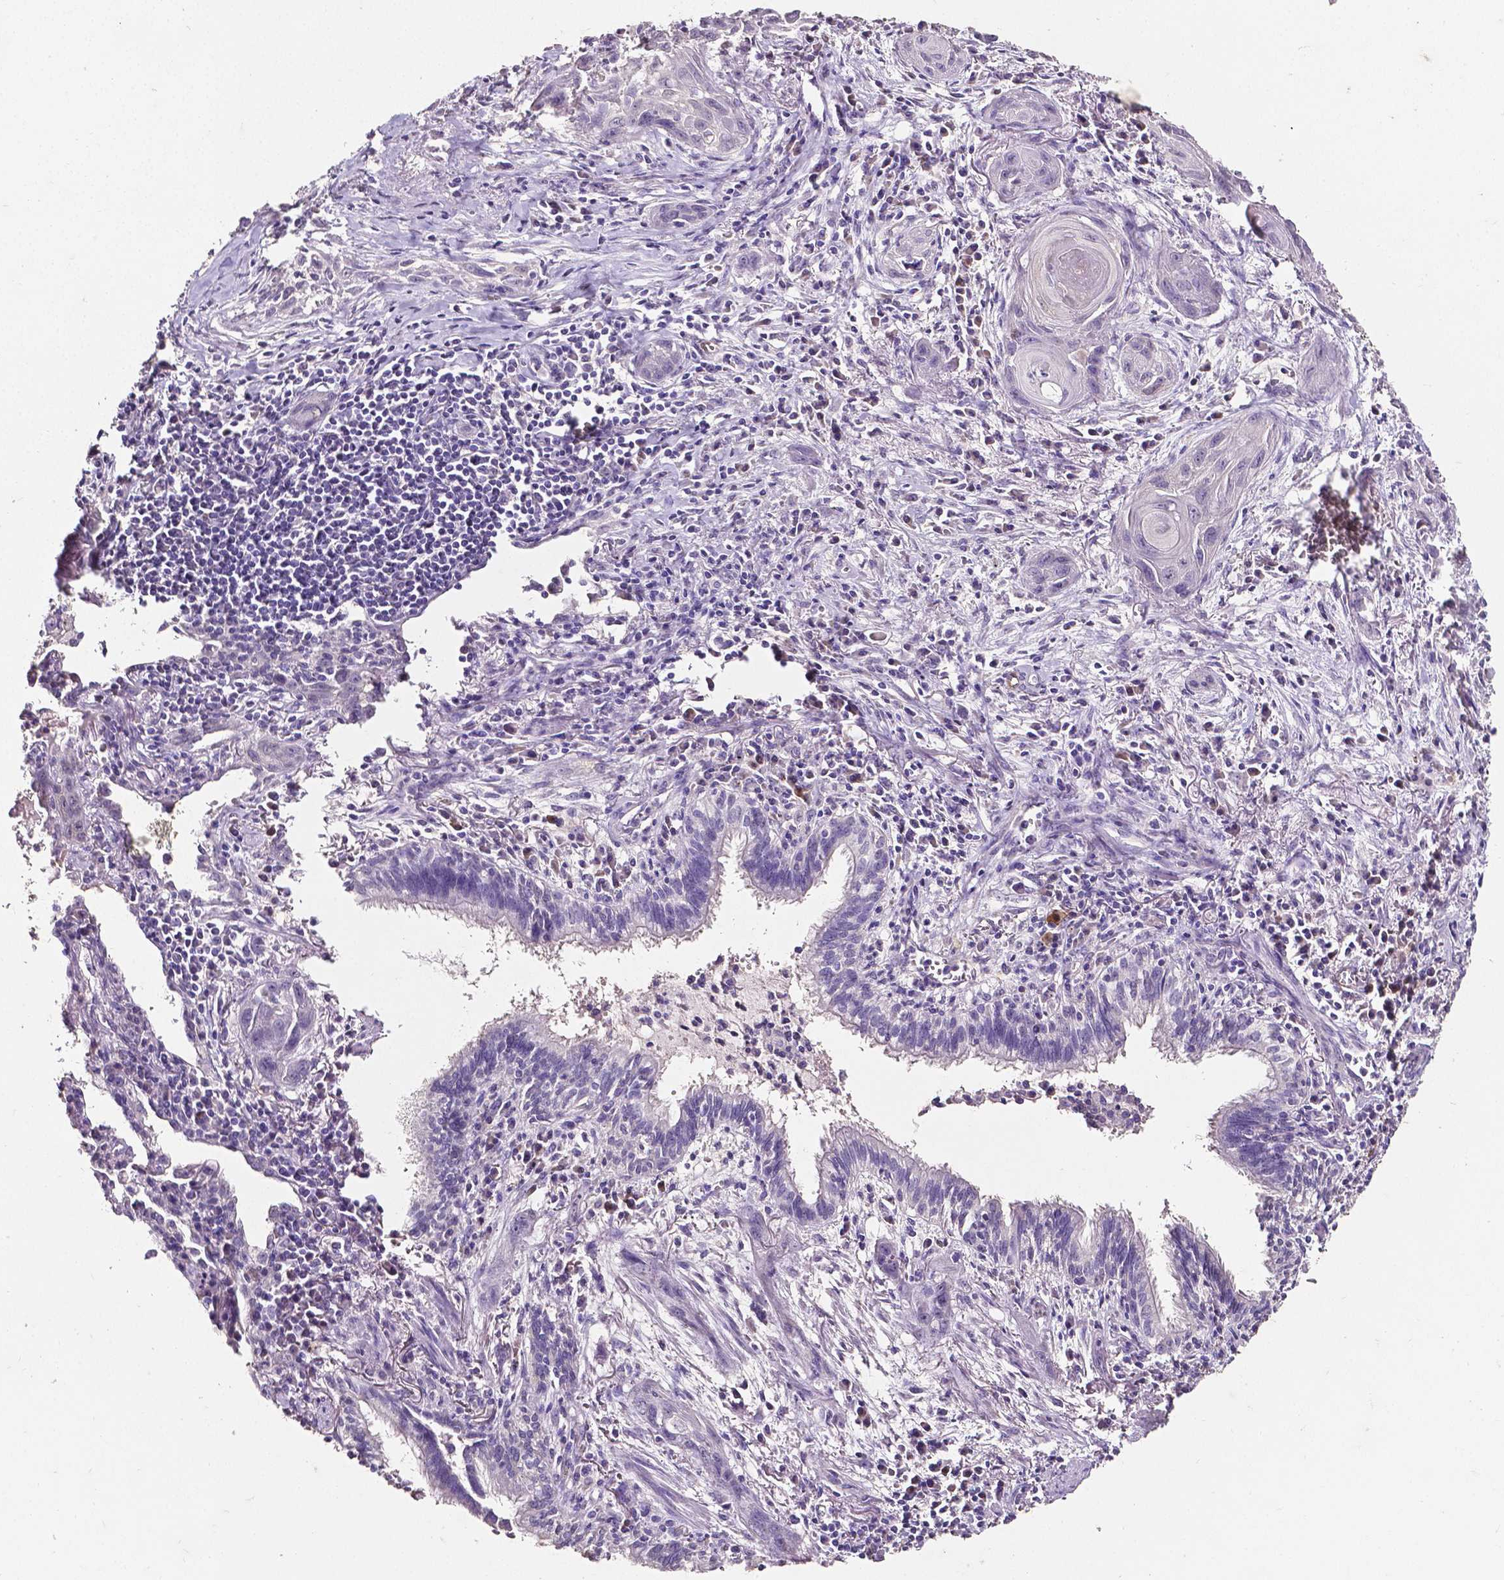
{"staining": {"intensity": "negative", "quantity": "none", "location": "none"}, "tissue": "lung cancer", "cell_type": "Tumor cells", "image_type": "cancer", "snomed": [{"axis": "morphology", "description": "Squamous cell carcinoma, NOS"}, {"axis": "topography", "description": "Lung"}], "caption": "This is an immunohistochemistry (IHC) image of human squamous cell carcinoma (lung). There is no positivity in tumor cells.", "gene": "PSAT1", "patient": {"sex": "male", "age": 79}}